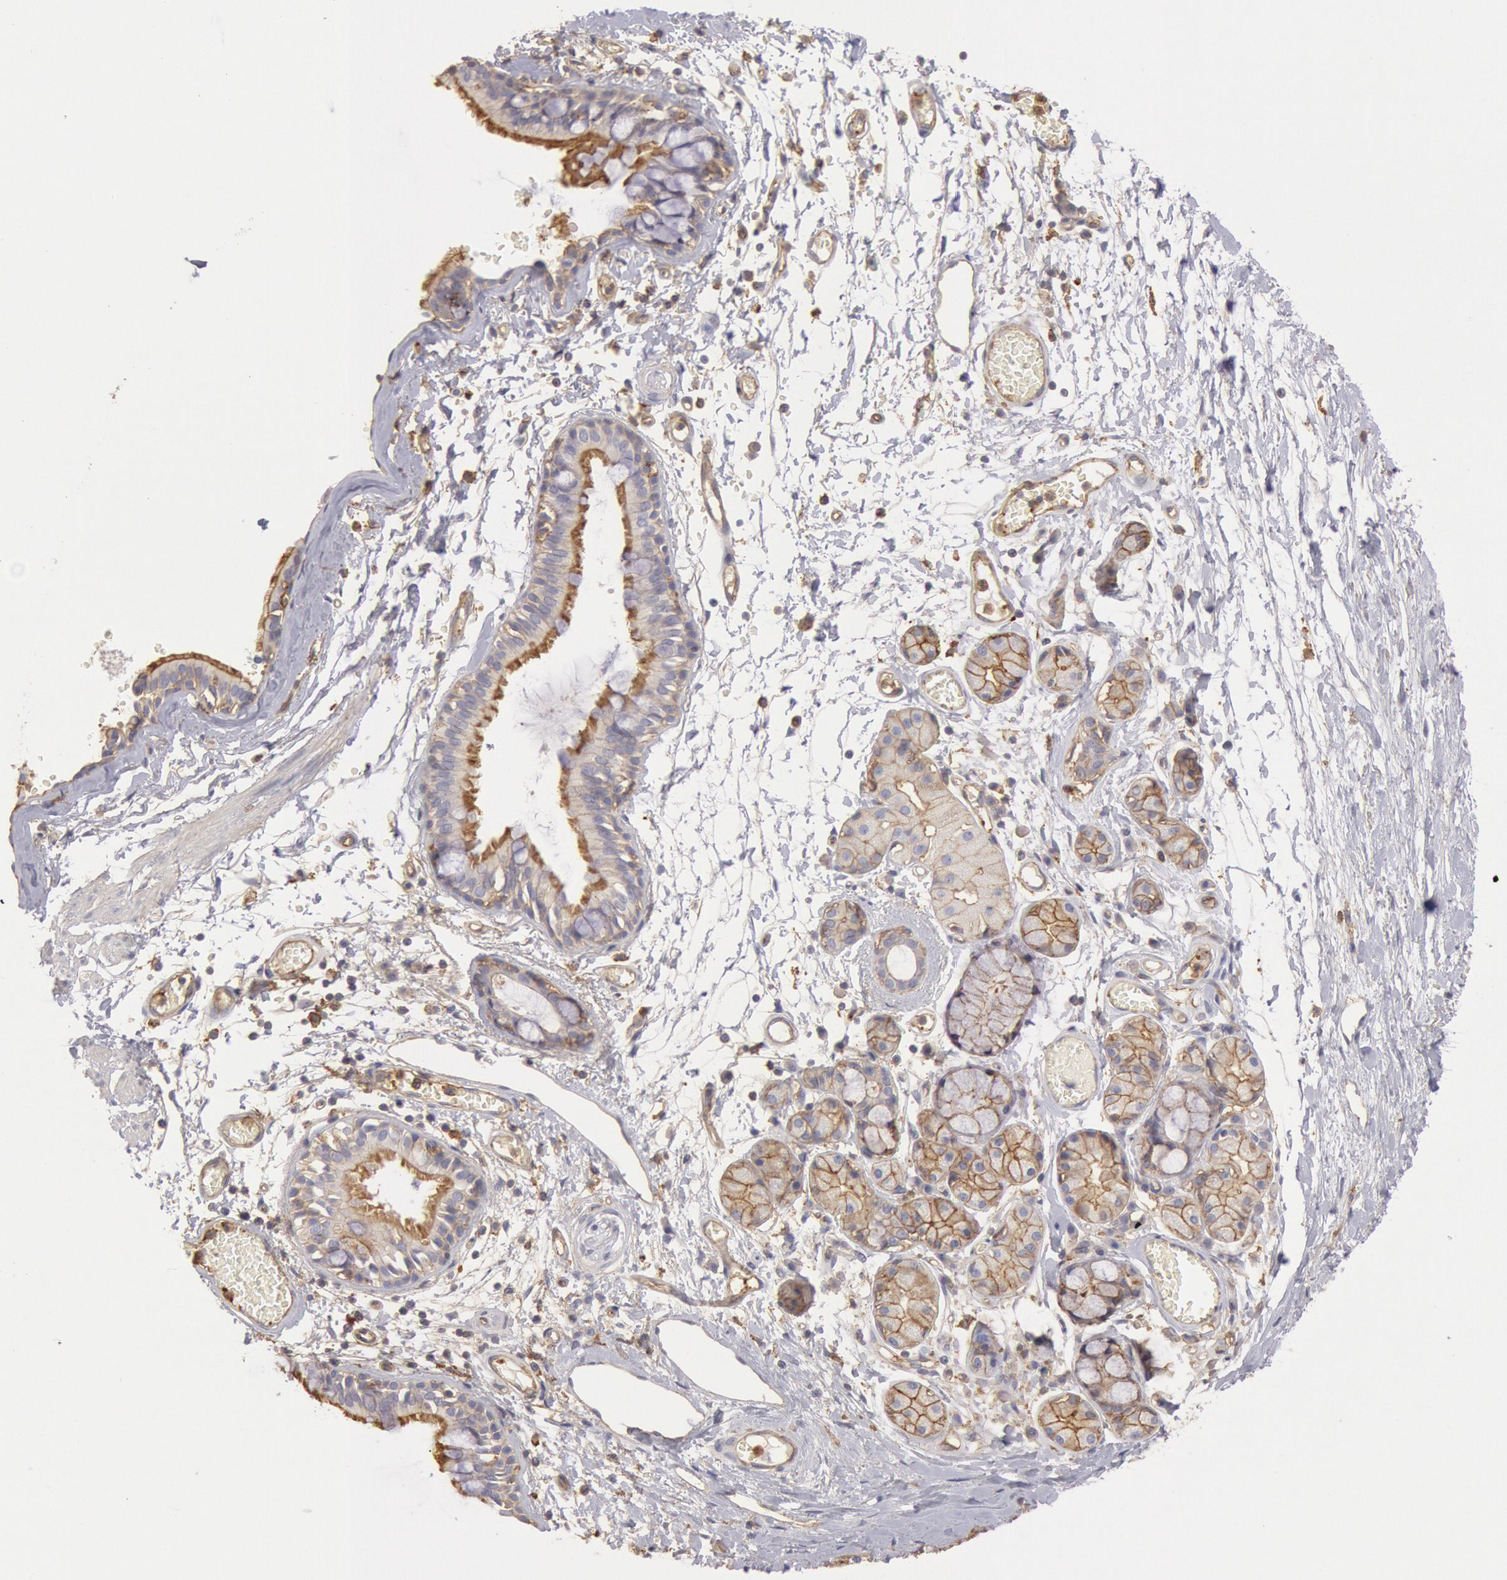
{"staining": {"intensity": "moderate", "quantity": ">75%", "location": "cytoplasmic/membranous"}, "tissue": "bronchus", "cell_type": "Respiratory epithelial cells", "image_type": "normal", "snomed": [{"axis": "morphology", "description": "Normal tissue, NOS"}, {"axis": "topography", "description": "Bronchus"}, {"axis": "topography", "description": "Lung"}], "caption": "A brown stain shows moderate cytoplasmic/membranous expression of a protein in respiratory epithelial cells of benign human bronchus.", "gene": "SNAP23", "patient": {"sex": "female", "age": 56}}